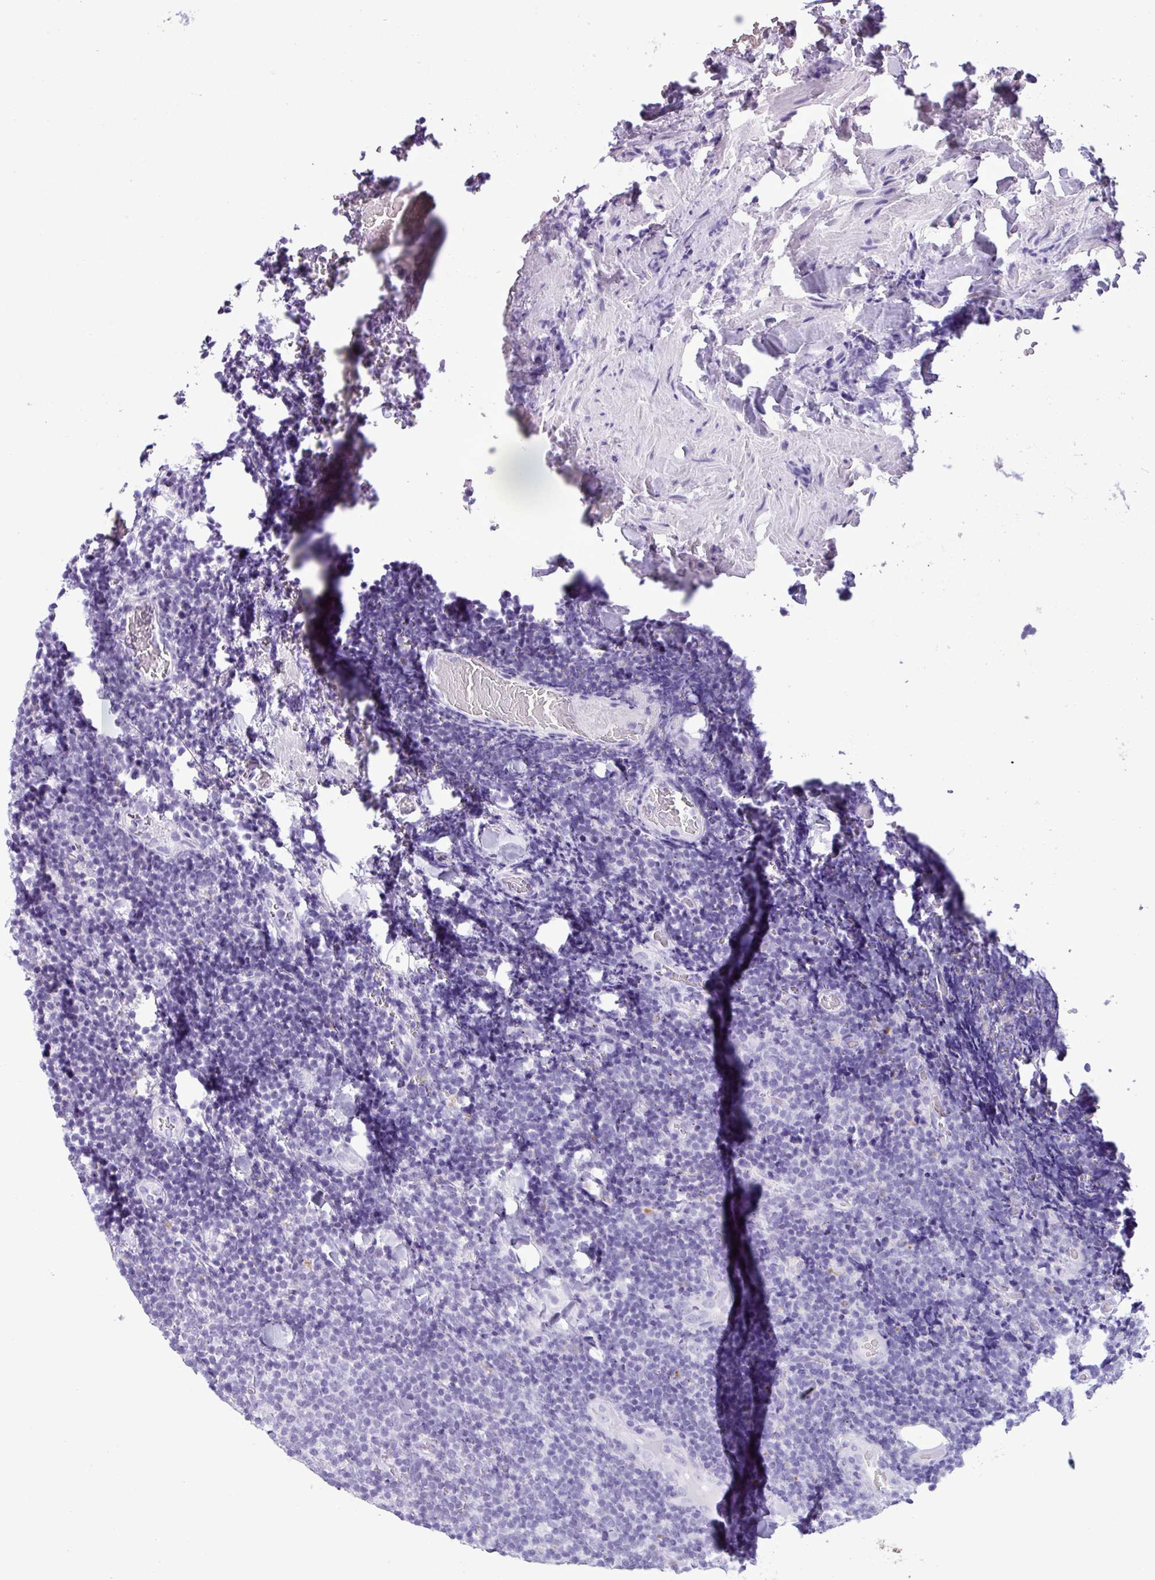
{"staining": {"intensity": "negative", "quantity": "none", "location": "none"}, "tissue": "lymphoma", "cell_type": "Tumor cells", "image_type": "cancer", "snomed": [{"axis": "morphology", "description": "Malignant lymphoma, non-Hodgkin's type, Low grade"}, {"axis": "topography", "description": "Lymph node"}], "caption": "There is no significant staining in tumor cells of lymphoma.", "gene": "AGO3", "patient": {"sex": "male", "age": 66}}